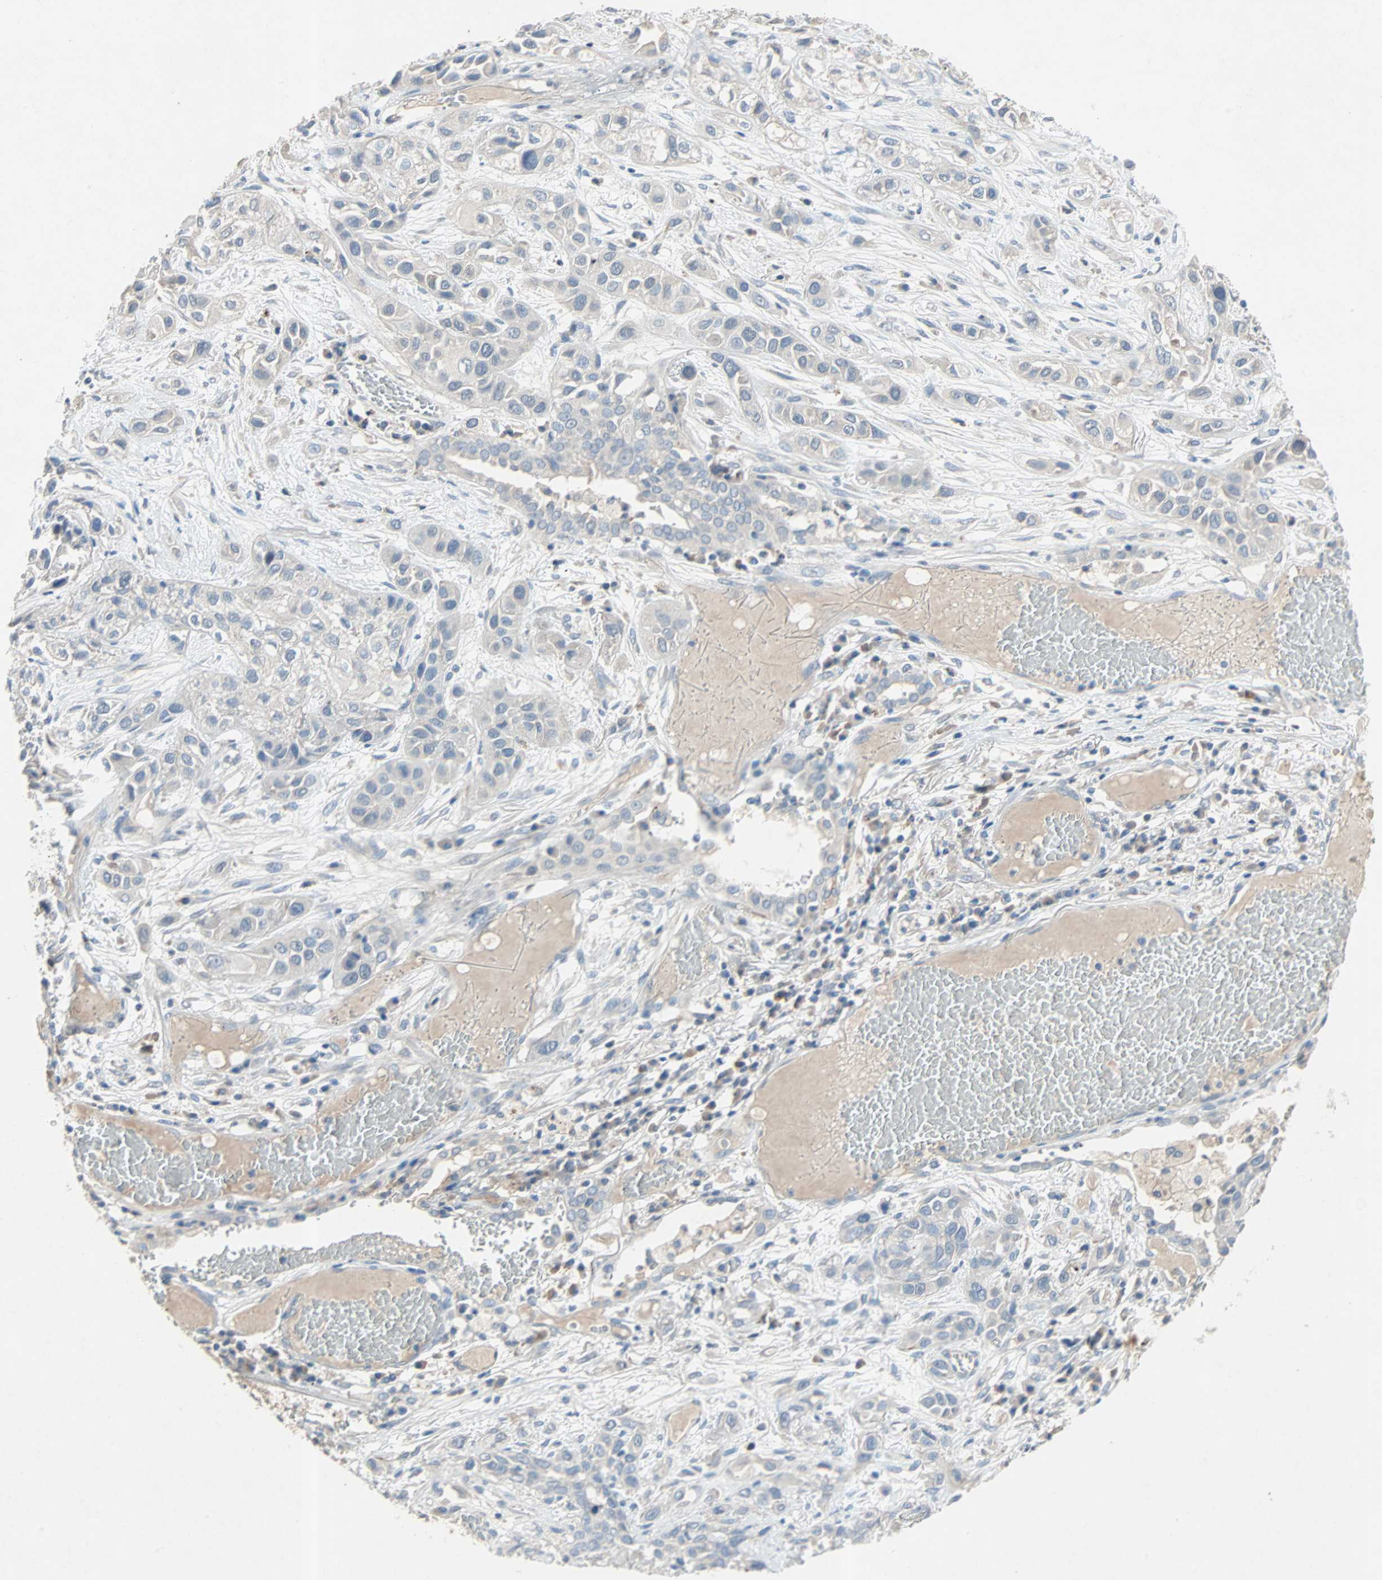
{"staining": {"intensity": "negative", "quantity": "none", "location": "none"}, "tissue": "lung cancer", "cell_type": "Tumor cells", "image_type": "cancer", "snomed": [{"axis": "morphology", "description": "Squamous cell carcinoma, NOS"}, {"axis": "topography", "description": "Lung"}], "caption": "Immunohistochemical staining of human lung cancer (squamous cell carcinoma) demonstrates no significant expression in tumor cells.", "gene": "PCDHB2", "patient": {"sex": "male", "age": 71}}